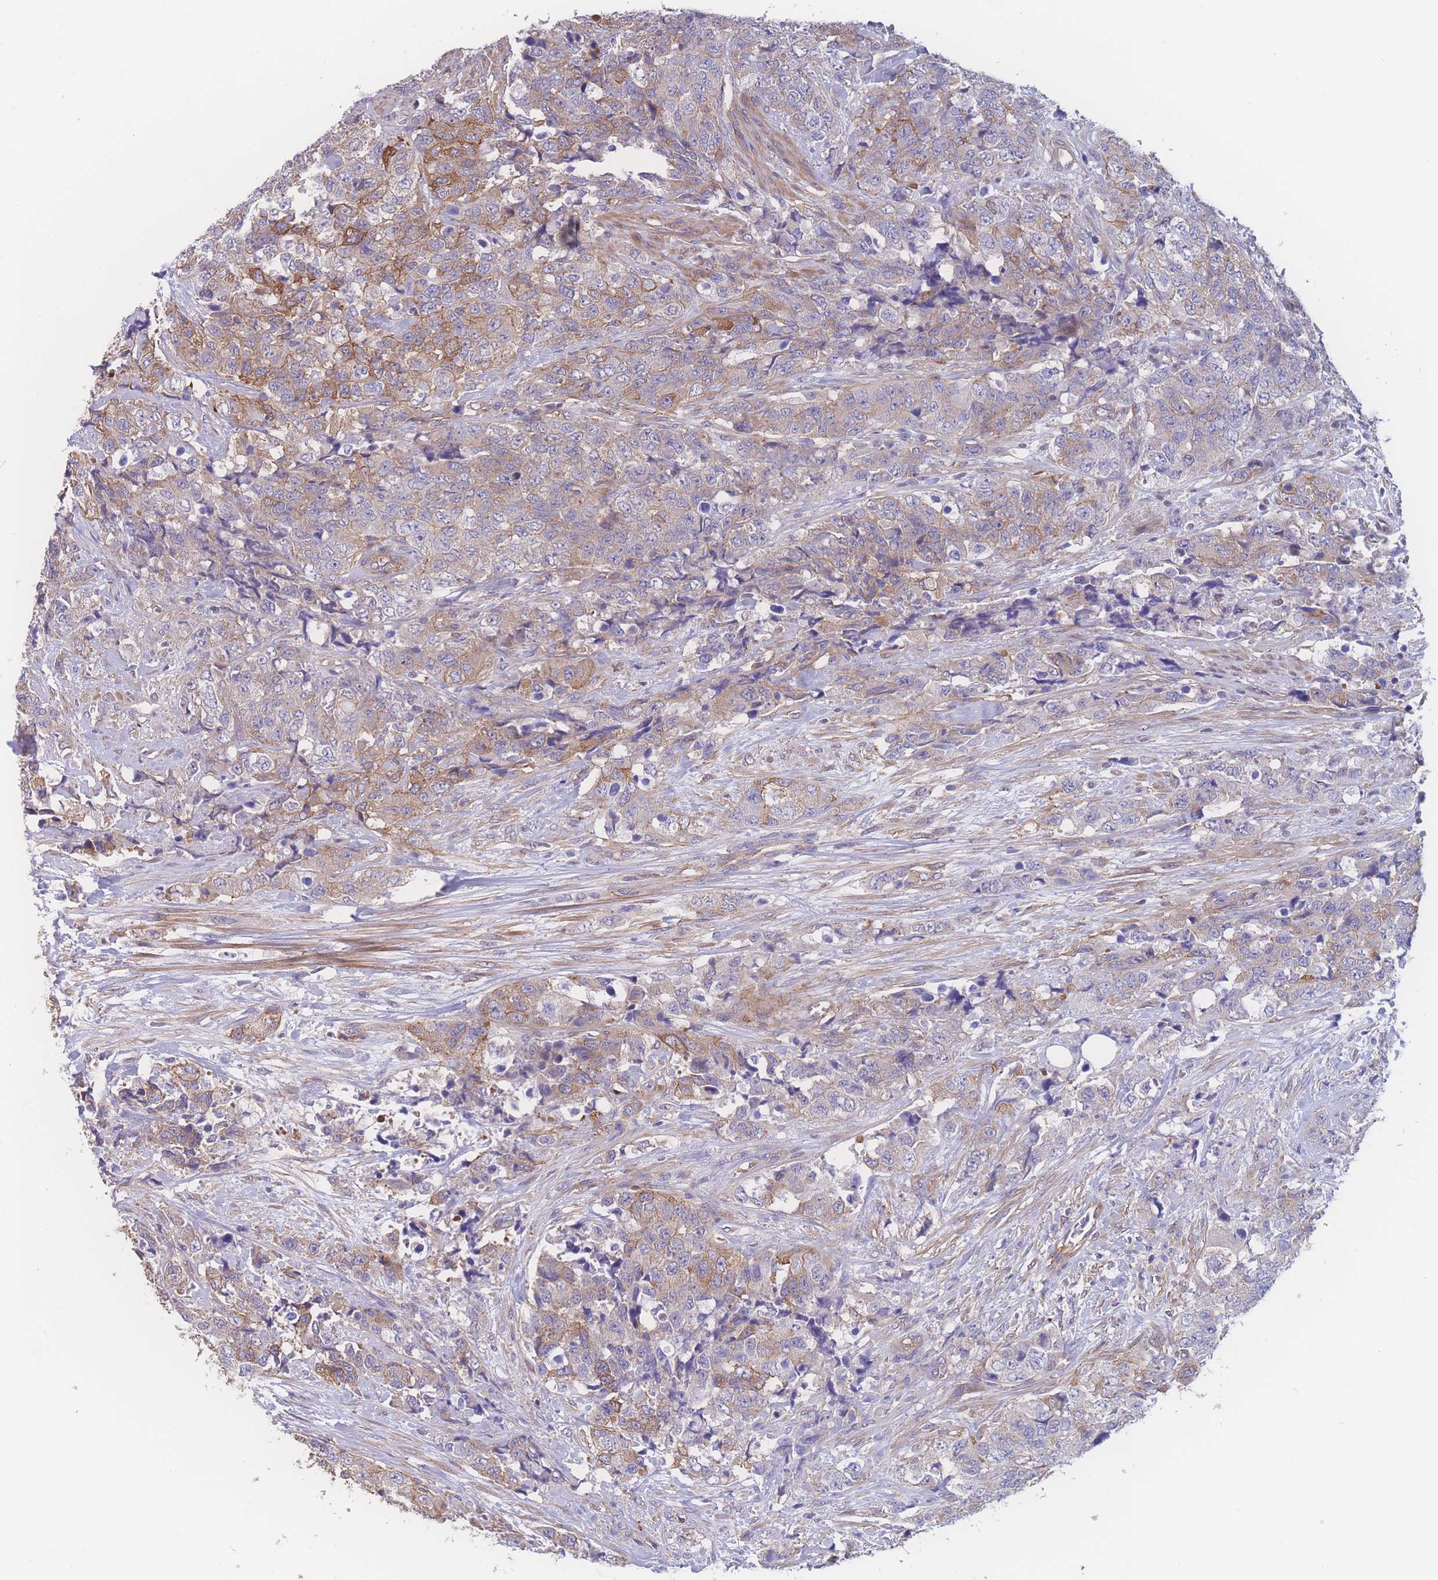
{"staining": {"intensity": "moderate", "quantity": "<25%", "location": "cytoplasmic/membranous"}, "tissue": "urothelial cancer", "cell_type": "Tumor cells", "image_type": "cancer", "snomed": [{"axis": "morphology", "description": "Urothelial carcinoma, High grade"}, {"axis": "topography", "description": "Urinary bladder"}], "caption": "A brown stain labels moderate cytoplasmic/membranous positivity of a protein in high-grade urothelial carcinoma tumor cells. Nuclei are stained in blue.", "gene": "CFAP97", "patient": {"sex": "female", "age": 78}}